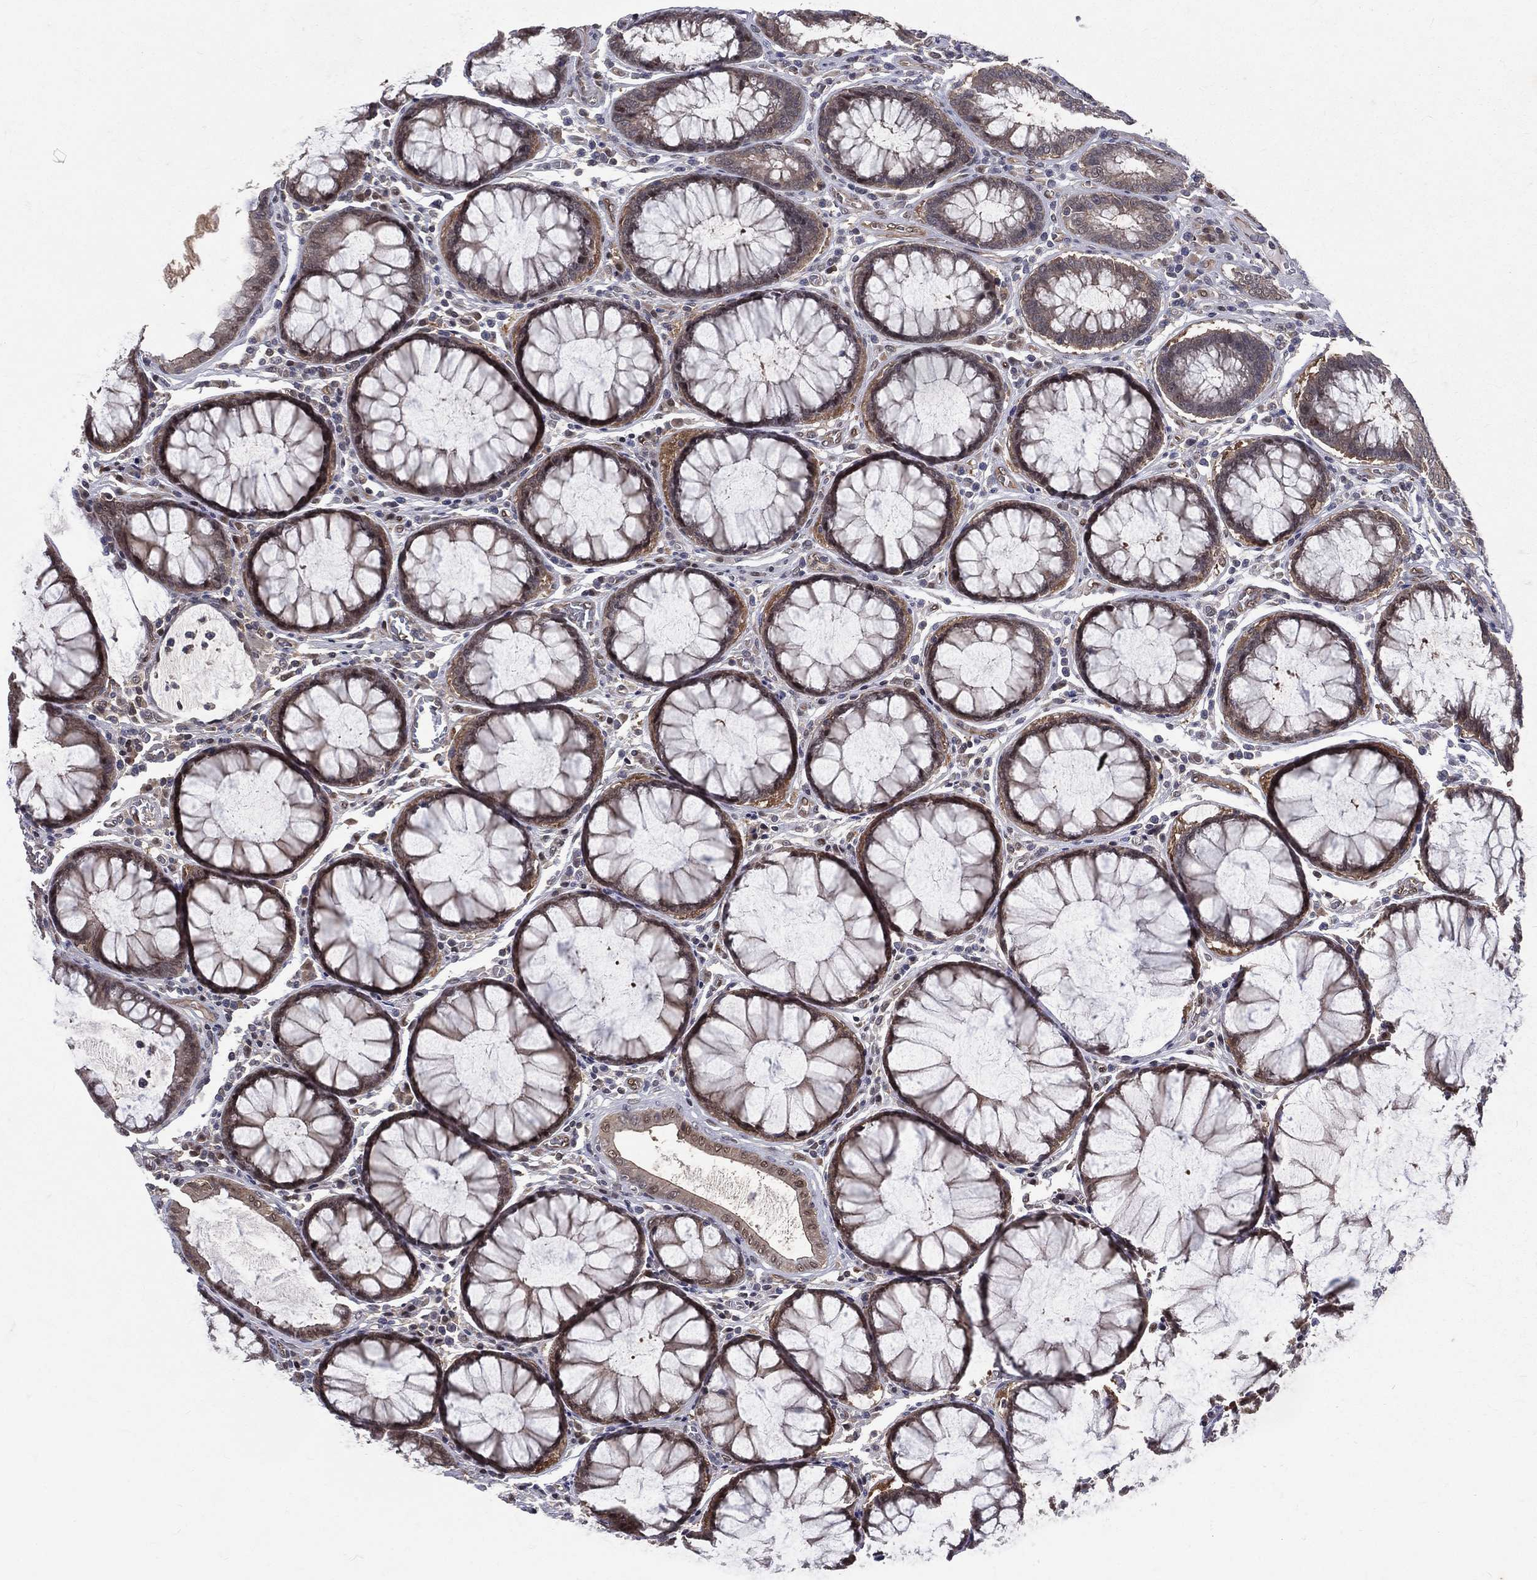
{"staining": {"intensity": "weak", "quantity": "25%-75%", "location": "cytoplasmic/membranous,nuclear"}, "tissue": "colorectal cancer", "cell_type": "Tumor cells", "image_type": "cancer", "snomed": [{"axis": "morphology", "description": "Adenocarcinoma, NOS"}, {"axis": "topography", "description": "Colon"}], "caption": "Brown immunohistochemical staining in colorectal cancer exhibits weak cytoplasmic/membranous and nuclear positivity in approximately 25%-75% of tumor cells. The staining was performed using DAB (3,3'-diaminobenzidine) to visualize the protein expression in brown, while the nuclei were stained in blue with hematoxylin (Magnification: 20x).", "gene": "GMPR2", "patient": {"sex": "female", "age": 48}}